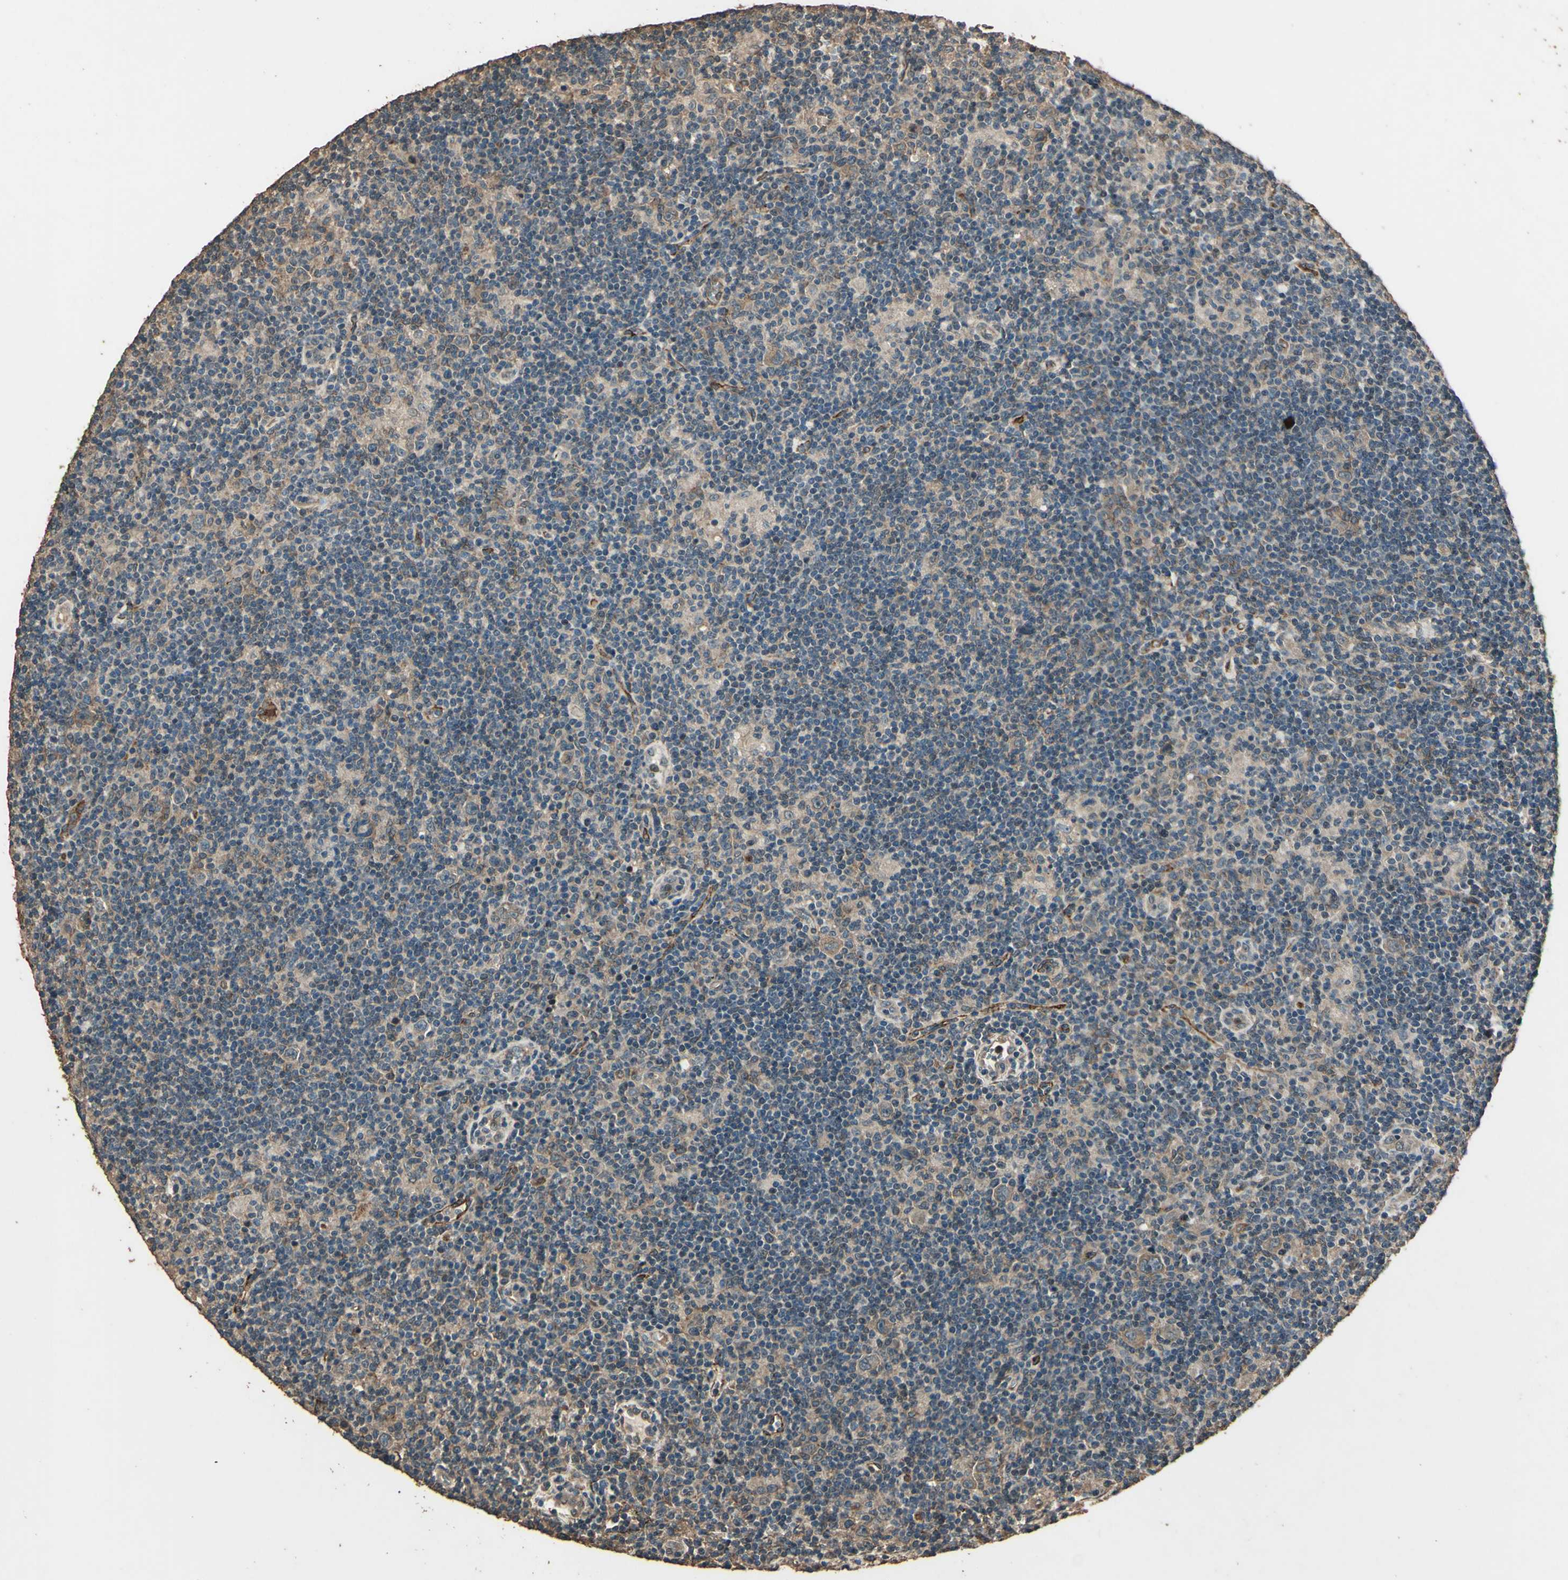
{"staining": {"intensity": "weak", "quantity": ">75%", "location": "cytoplasmic/membranous"}, "tissue": "lymphoma", "cell_type": "Tumor cells", "image_type": "cancer", "snomed": [{"axis": "morphology", "description": "Hodgkin's disease, NOS"}, {"axis": "topography", "description": "Lymph node"}], "caption": "Immunohistochemistry micrograph of neoplastic tissue: lymphoma stained using immunohistochemistry (IHC) shows low levels of weak protein expression localized specifically in the cytoplasmic/membranous of tumor cells, appearing as a cytoplasmic/membranous brown color.", "gene": "TSPO", "patient": {"sex": "female", "age": 57}}